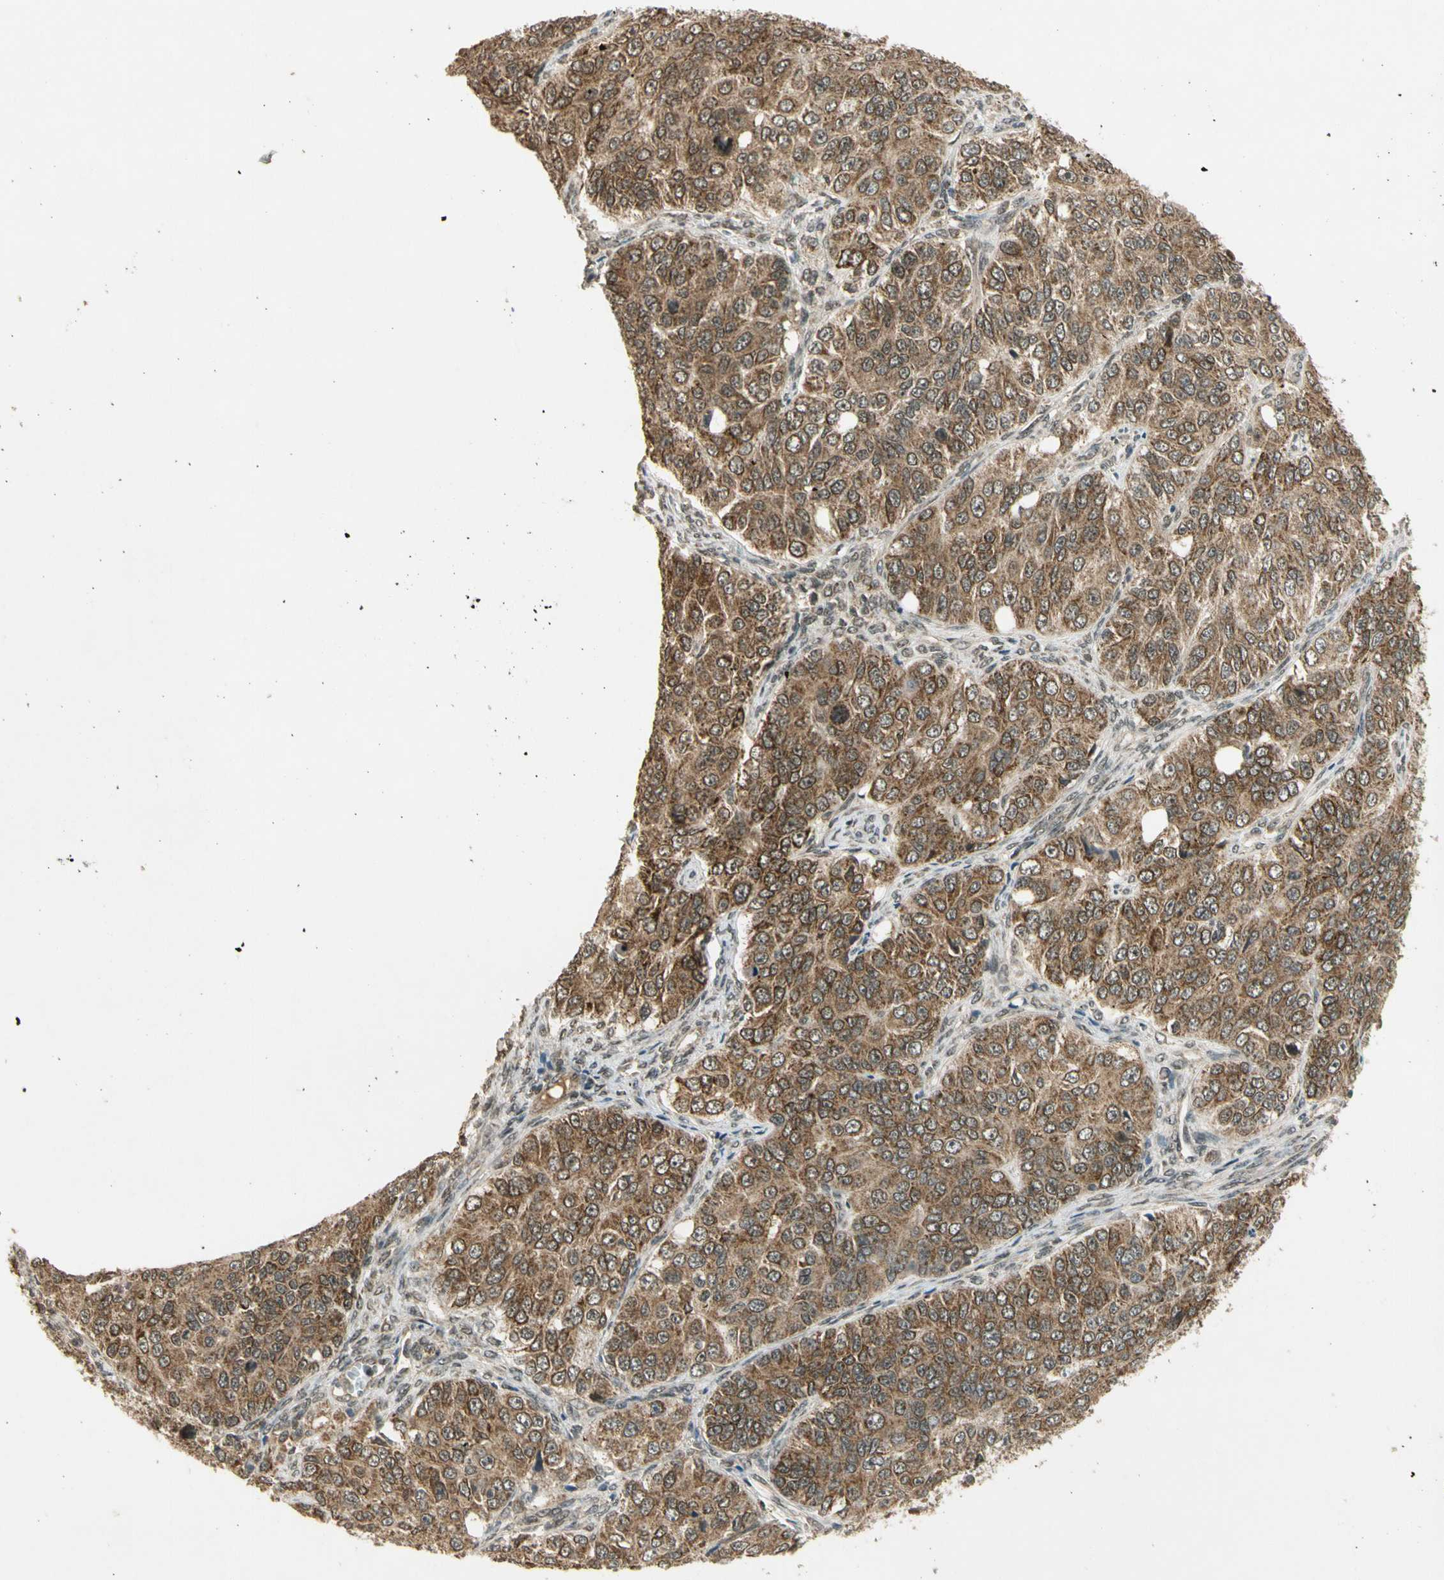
{"staining": {"intensity": "moderate", "quantity": ">75%", "location": "cytoplasmic/membranous,nuclear"}, "tissue": "ovarian cancer", "cell_type": "Tumor cells", "image_type": "cancer", "snomed": [{"axis": "morphology", "description": "Carcinoma, endometroid"}, {"axis": "topography", "description": "Ovary"}], "caption": "Ovarian cancer was stained to show a protein in brown. There is medium levels of moderate cytoplasmic/membranous and nuclear staining in about >75% of tumor cells.", "gene": "ZNF135", "patient": {"sex": "female", "age": 51}}